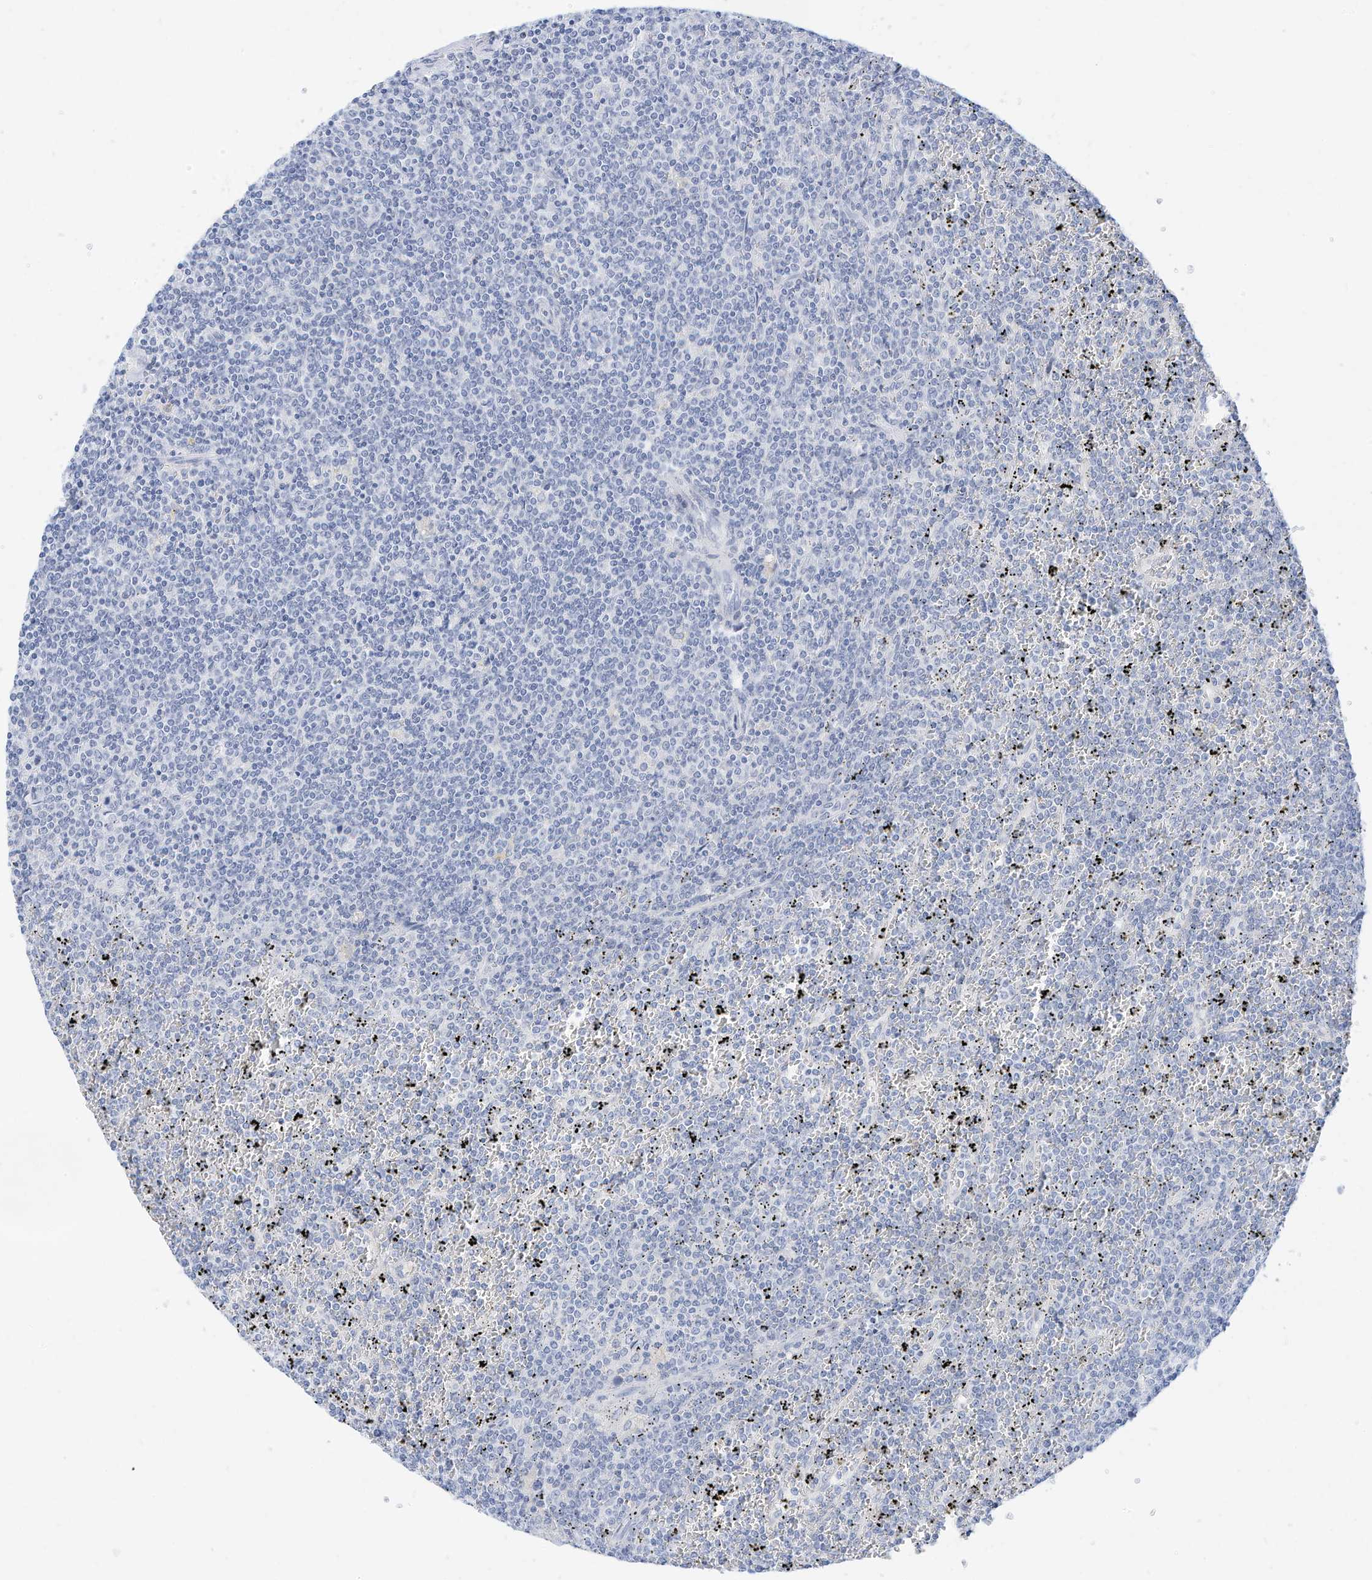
{"staining": {"intensity": "negative", "quantity": "none", "location": "none"}, "tissue": "lymphoma", "cell_type": "Tumor cells", "image_type": "cancer", "snomed": [{"axis": "morphology", "description": "Malignant lymphoma, non-Hodgkin's type, Low grade"}, {"axis": "topography", "description": "Spleen"}], "caption": "There is no significant positivity in tumor cells of lymphoma.", "gene": "SPOCD1", "patient": {"sex": "female", "age": 19}}